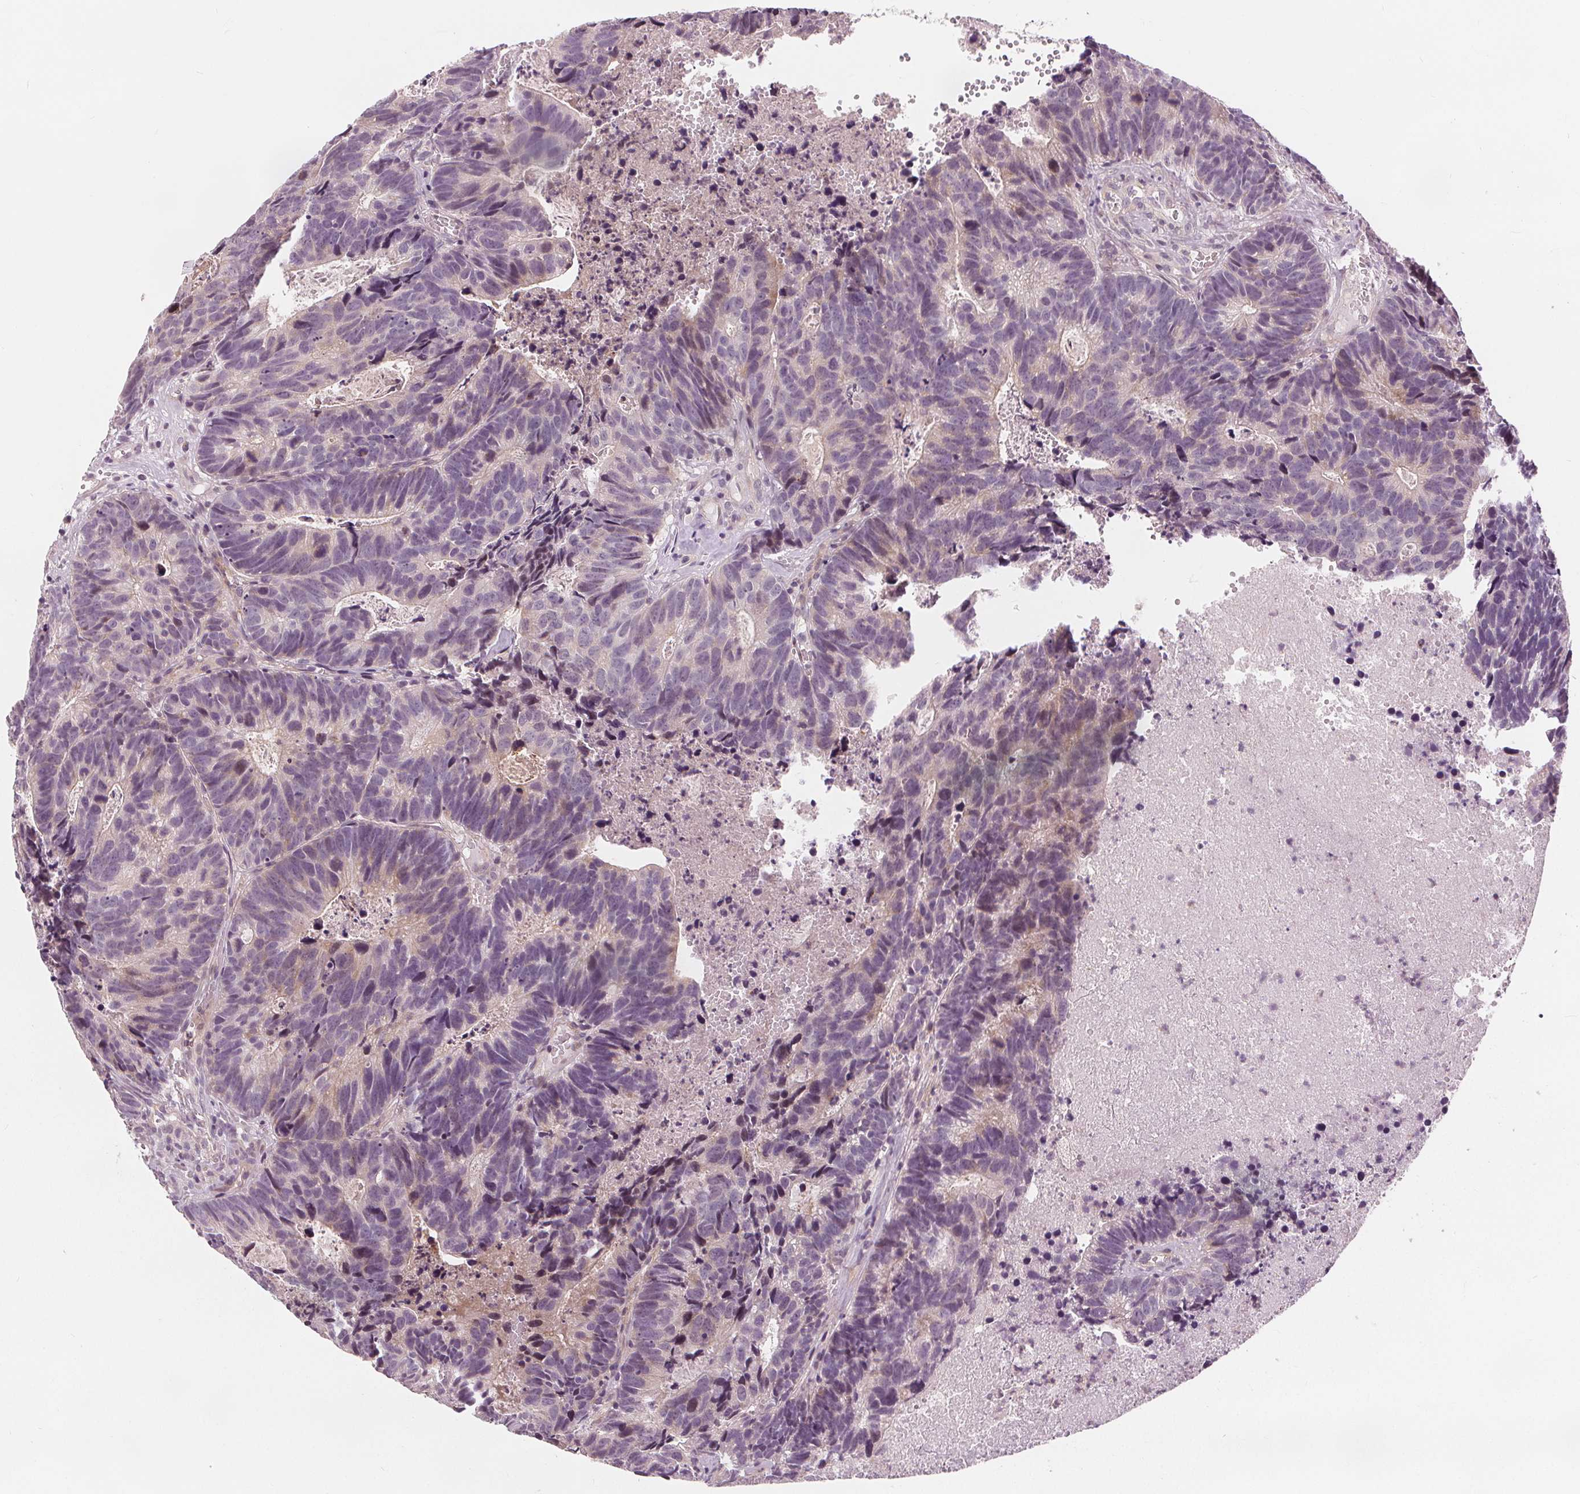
{"staining": {"intensity": "negative", "quantity": "none", "location": "none"}, "tissue": "head and neck cancer", "cell_type": "Tumor cells", "image_type": "cancer", "snomed": [{"axis": "morphology", "description": "Adenocarcinoma, NOS"}, {"axis": "topography", "description": "Head-Neck"}], "caption": "Tumor cells show no significant expression in adenocarcinoma (head and neck).", "gene": "SLC34A1", "patient": {"sex": "male", "age": 62}}